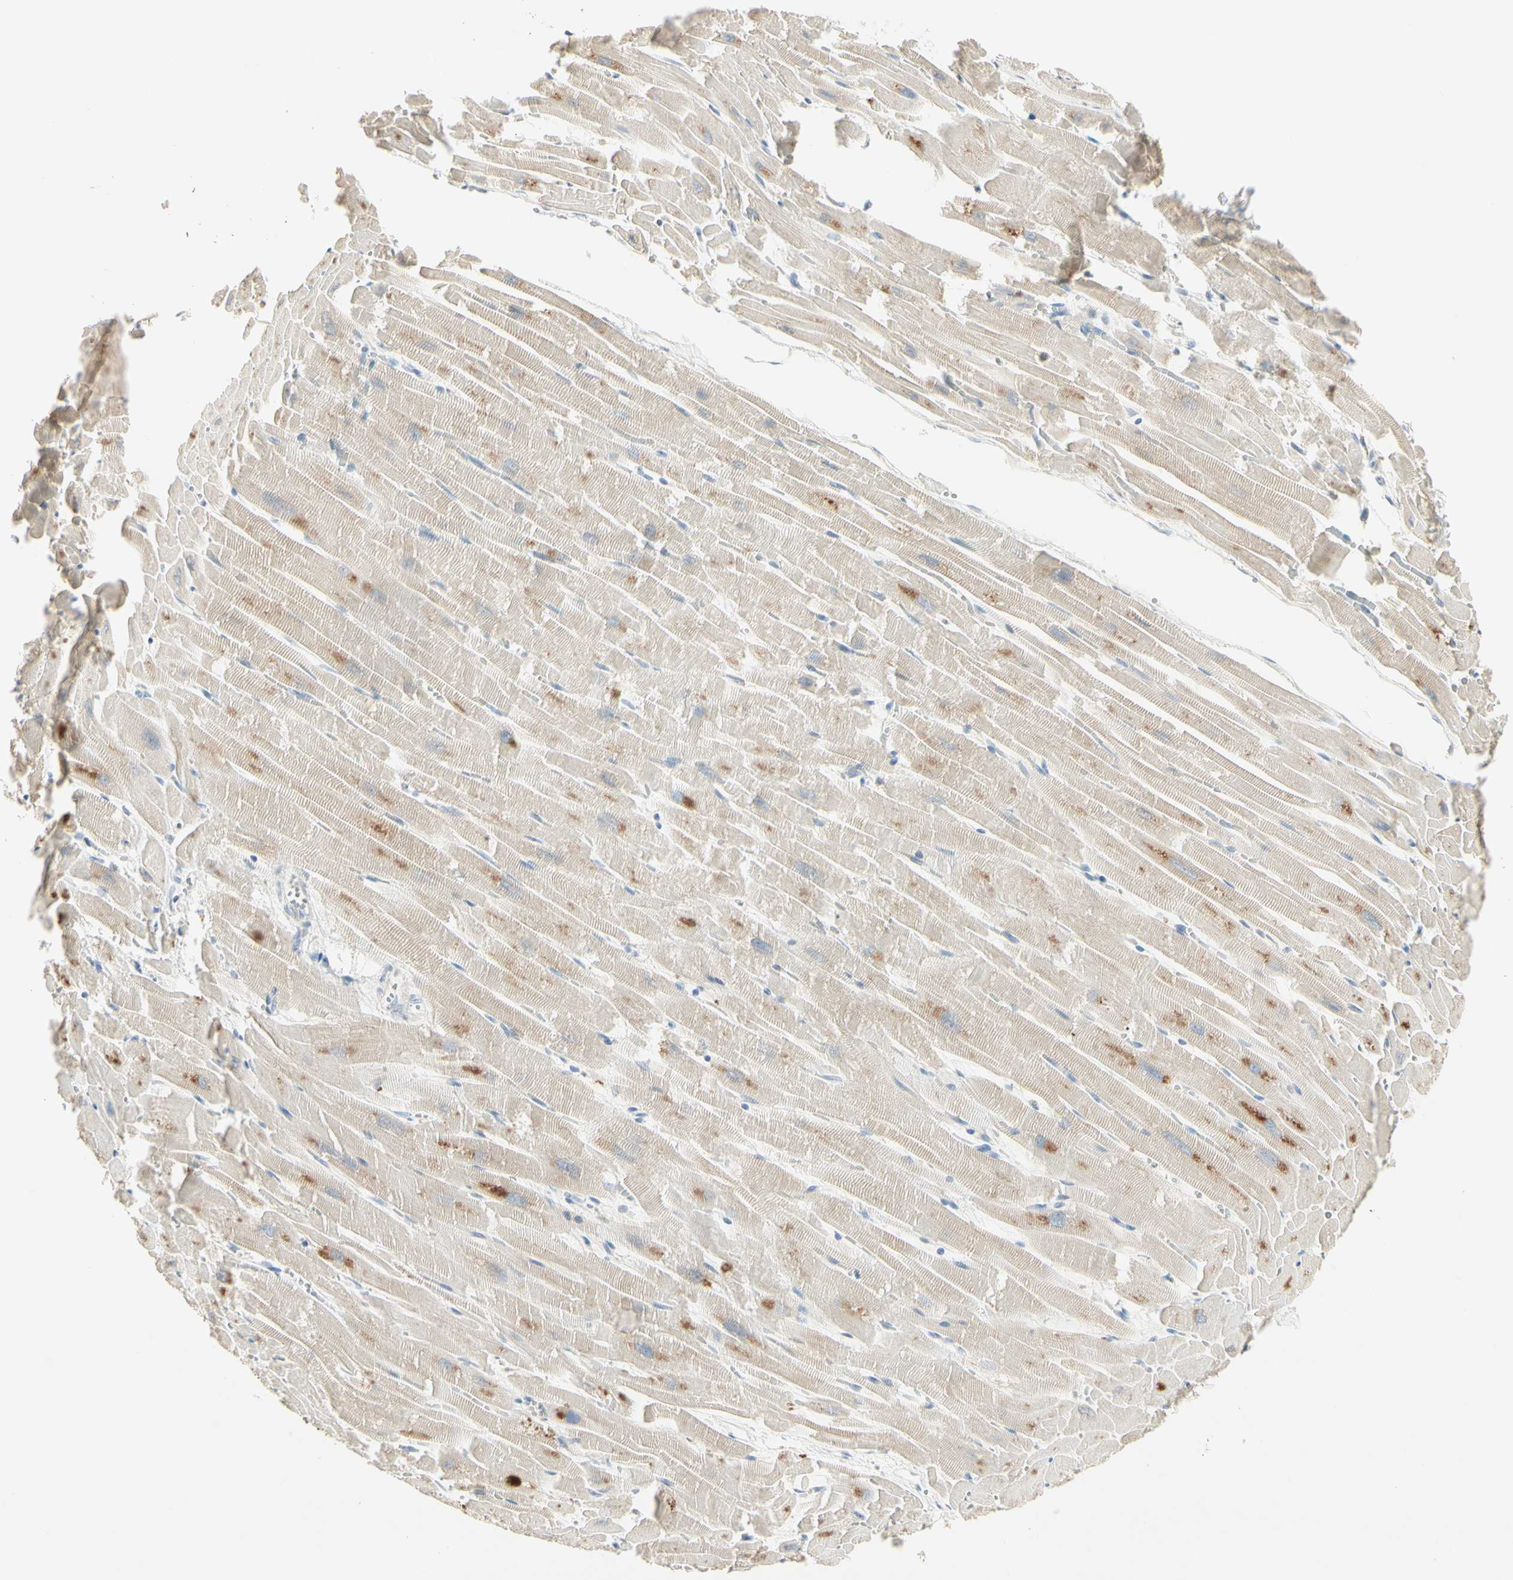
{"staining": {"intensity": "strong", "quantity": "<25%", "location": "cytoplasmic/membranous"}, "tissue": "heart muscle", "cell_type": "Cardiomyocytes", "image_type": "normal", "snomed": [{"axis": "morphology", "description": "Normal tissue, NOS"}, {"axis": "topography", "description": "Heart"}], "caption": "Heart muscle stained with IHC displays strong cytoplasmic/membranous expression in approximately <25% of cardiomyocytes.", "gene": "ALDH18A1", "patient": {"sex": "female", "age": 19}}